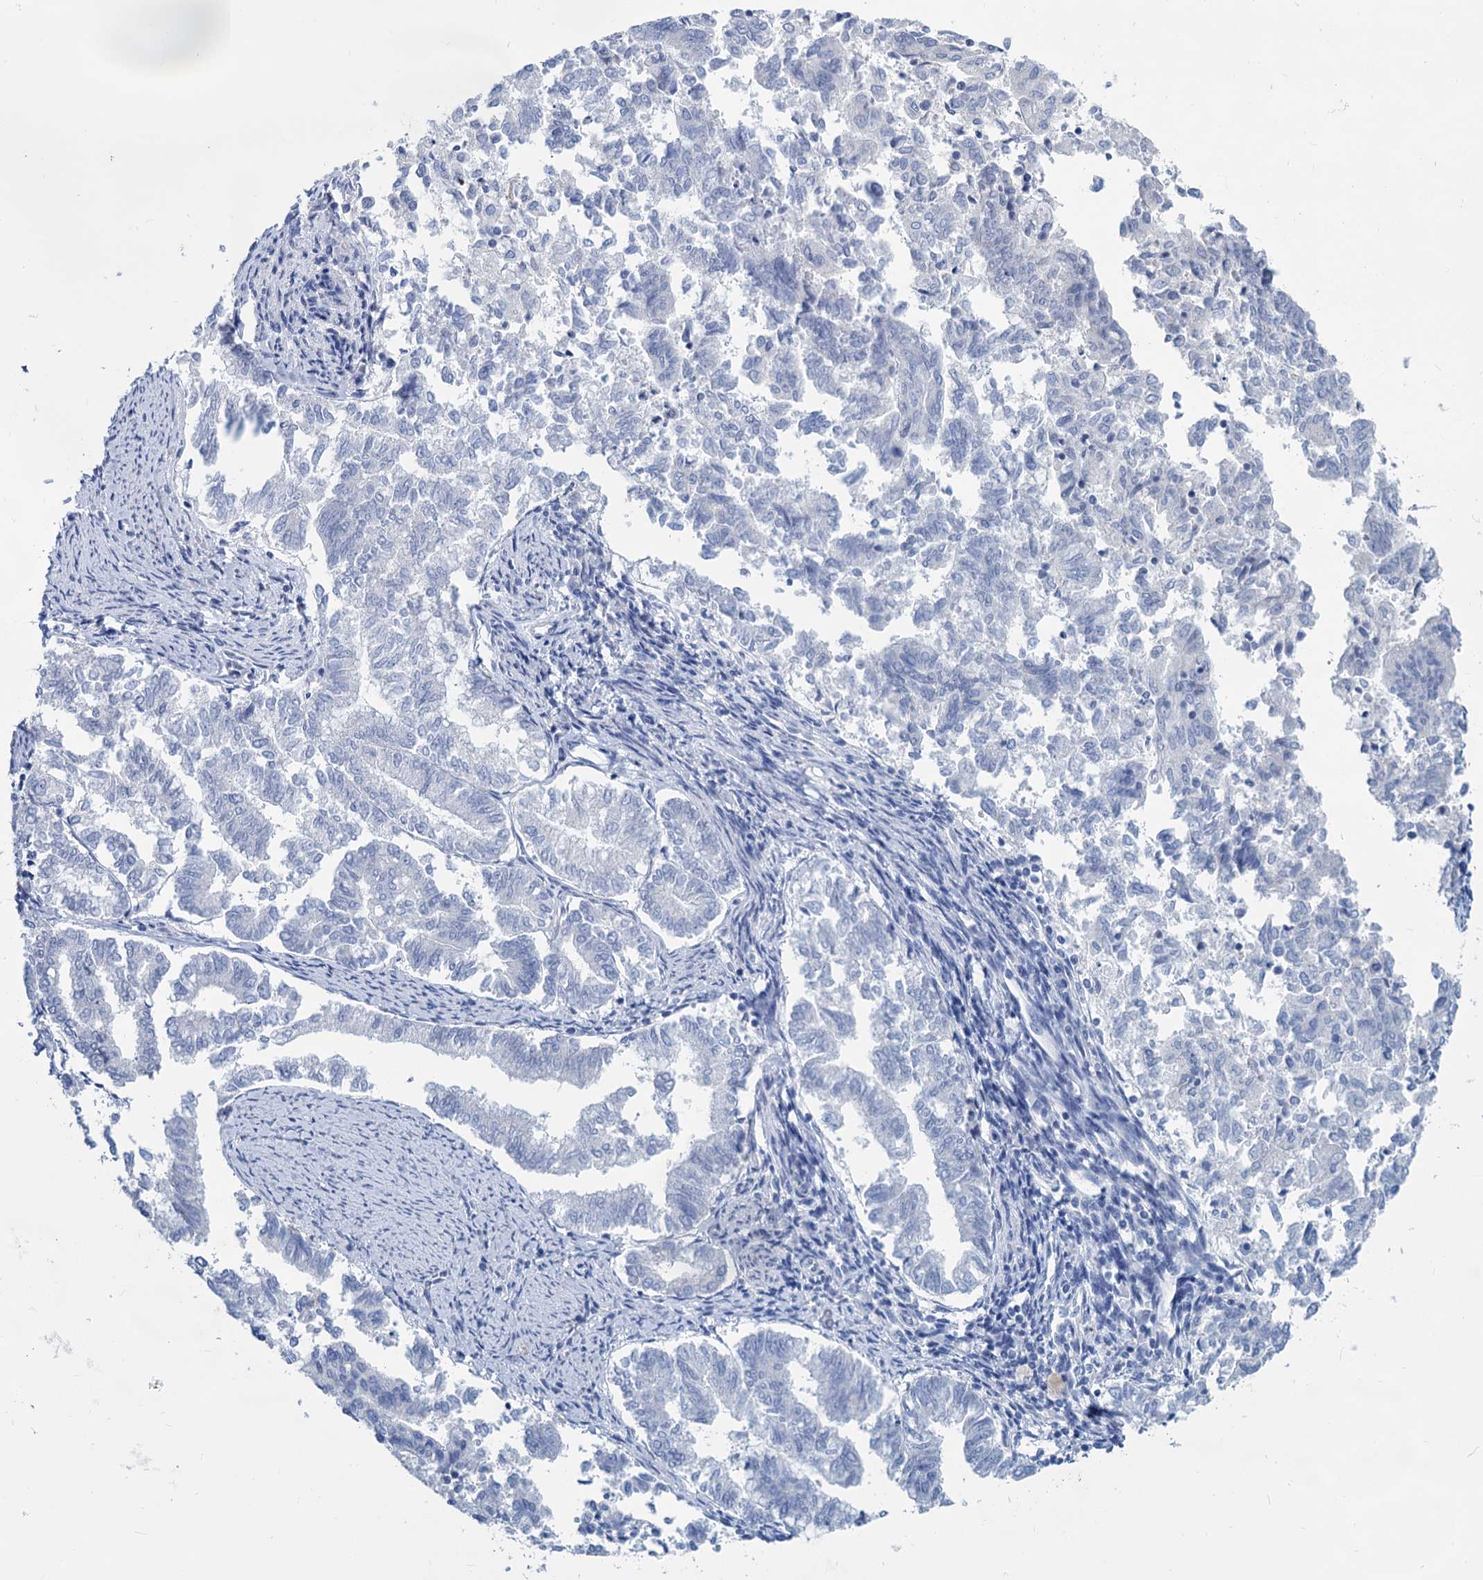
{"staining": {"intensity": "negative", "quantity": "none", "location": "none"}, "tissue": "endometrial cancer", "cell_type": "Tumor cells", "image_type": "cancer", "snomed": [{"axis": "morphology", "description": "Adenocarcinoma, NOS"}, {"axis": "topography", "description": "Endometrium"}], "caption": "Tumor cells show no significant protein staining in endometrial cancer. The staining was performed using DAB to visualize the protein expression in brown, while the nuclei were stained in blue with hematoxylin (Magnification: 20x).", "gene": "SLC1A3", "patient": {"sex": "female", "age": 79}}